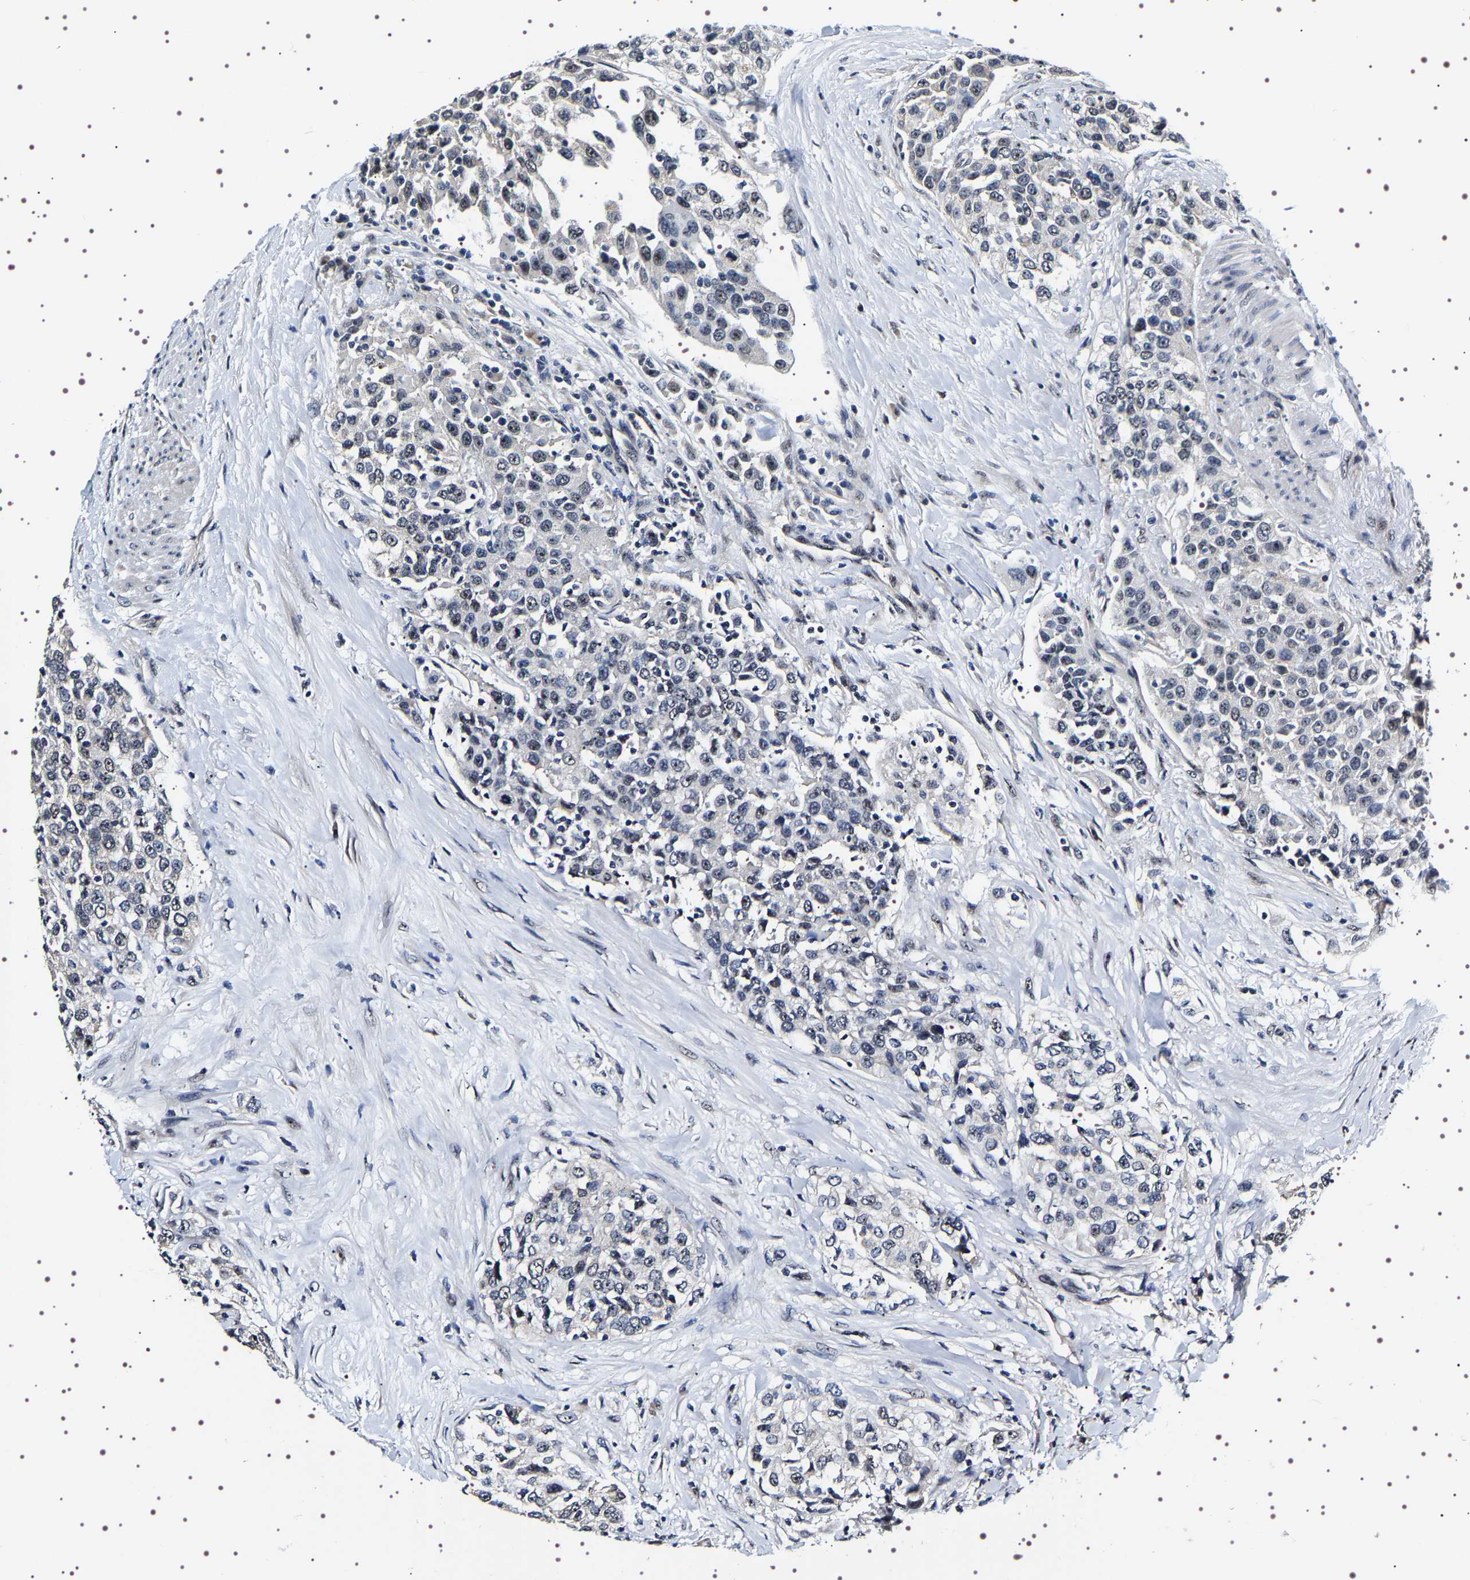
{"staining": {"intensity": "weak", "quantity": "25%-75%", "location": "nuclear"}, "tissue": "urothelial cancer", "cell_type": "Tumor cells", "image_type": "cancer", "snomed": [{"axis": "morphology", "description": "Urothelial carcinoma, High grade"}, {"axis": "topography", "description": "Urinary bladder"}], "caption": "Protein expression by IHC exhibits weak nuclear expression in about 25%-75% of tumor cells in urothelial cancer.", "gene": "GNL3", "patient": {"sex": "female", "age": 80}}